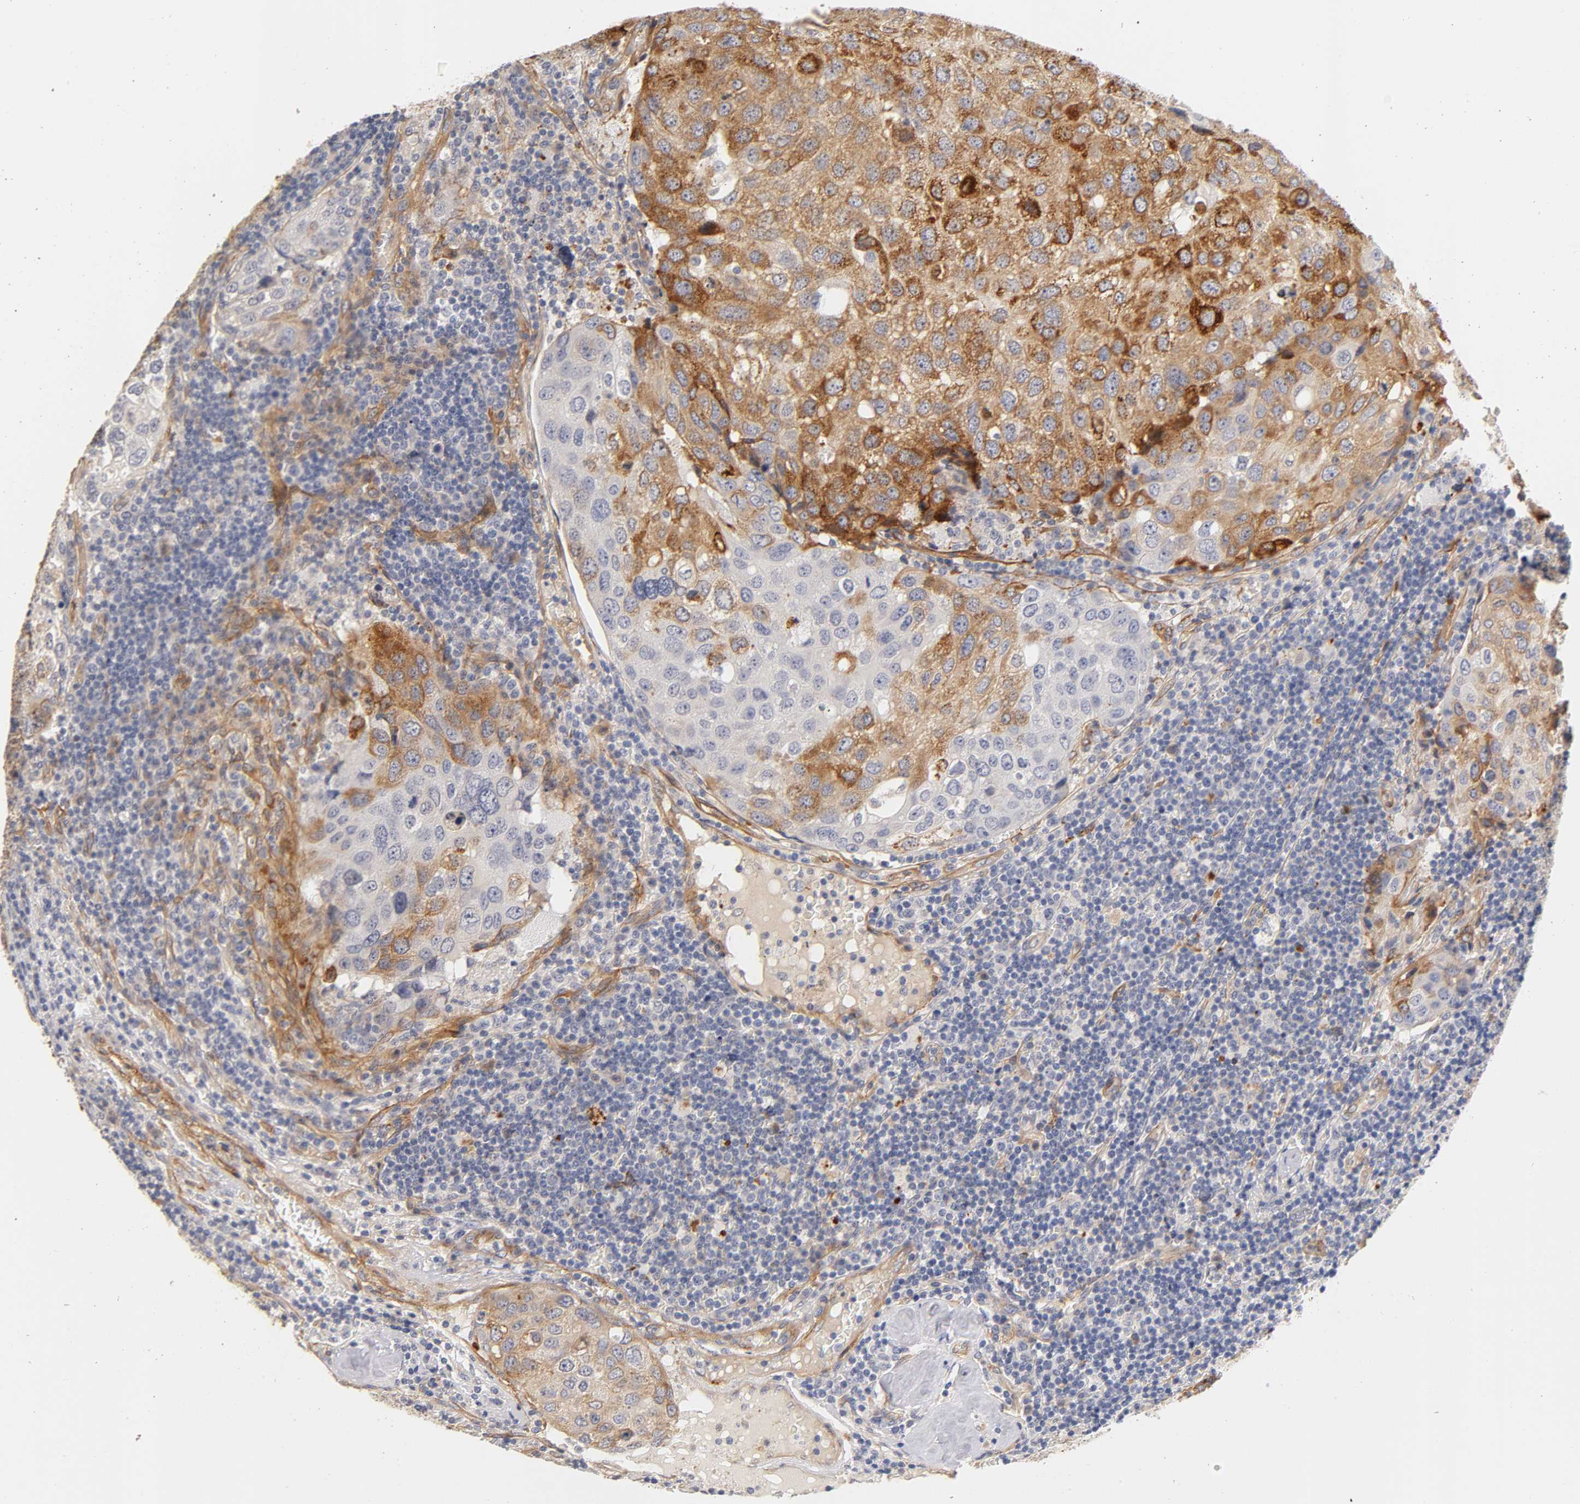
{"staining": {"intensity": "moderate", "quantity": "25%-75%", "location": "cytoplasmic/membranous"}, "tissue": "urothelial cancer", "cell_type": "Tumor cells", "image_type": "cancer", "snomed": [{"axis": "morphology", "description": "Urothelial carcinoma, High grade"}, {"axis": "topography", "description": "Lymph node"}, {"axis": "topography", "description": "Urinary bladder"}], "caption": "Immunohistochemical staining of human high-grade urothelial carcinoma reveals moderate cytoplasmic/membranous protein expression in approximately 25%-75% of tumor cells.", "gene": "LAMB1", "patient": {"sex": "male", "age": 51}}